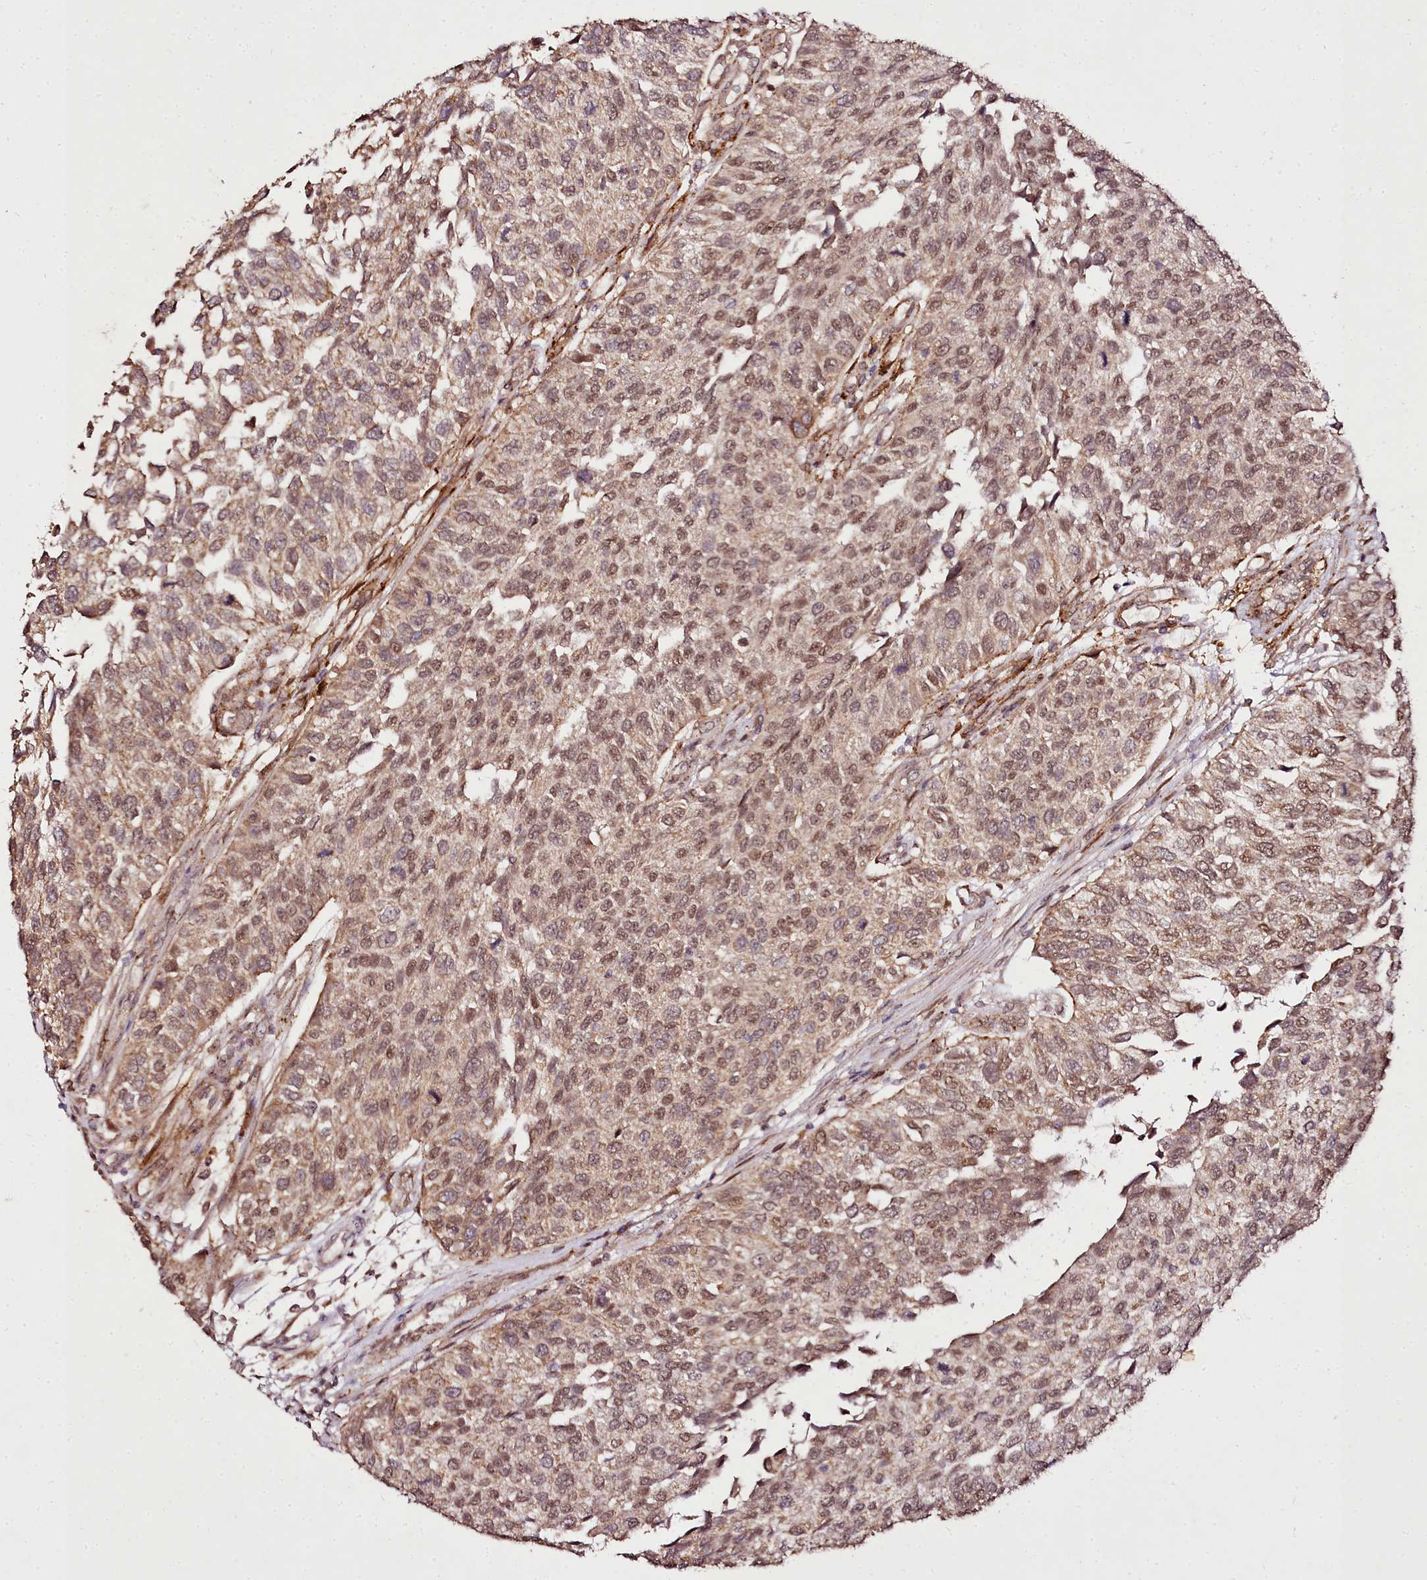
{"staining": {"intensity": "moderate", "quantity": ">75%", "location": "nuclear"}, "tissue": "urothelial cancer", "cell_type": "Tumor cells", "image_type": "cancer", "snomed": [{"axis": "morphology", "description": "Urothelial carcinoma, NOS"}, {"axis": "topography", "description": "Urinary bladder"}], "caption": "IHC staining of transitional cell carcinoma, which reveals medium levels of moderate nuclear positivity in approximately >75% of tumor cells indicating moderate nuclear protein staining. The staining was performed using DAB (3,3'-diaminobenzidine) (brown) for protein detection and nuclei were counterstained in hematoxylin (blue).", "gene": "EDIL3", "patient": {"sex": "male", "age": 55}}